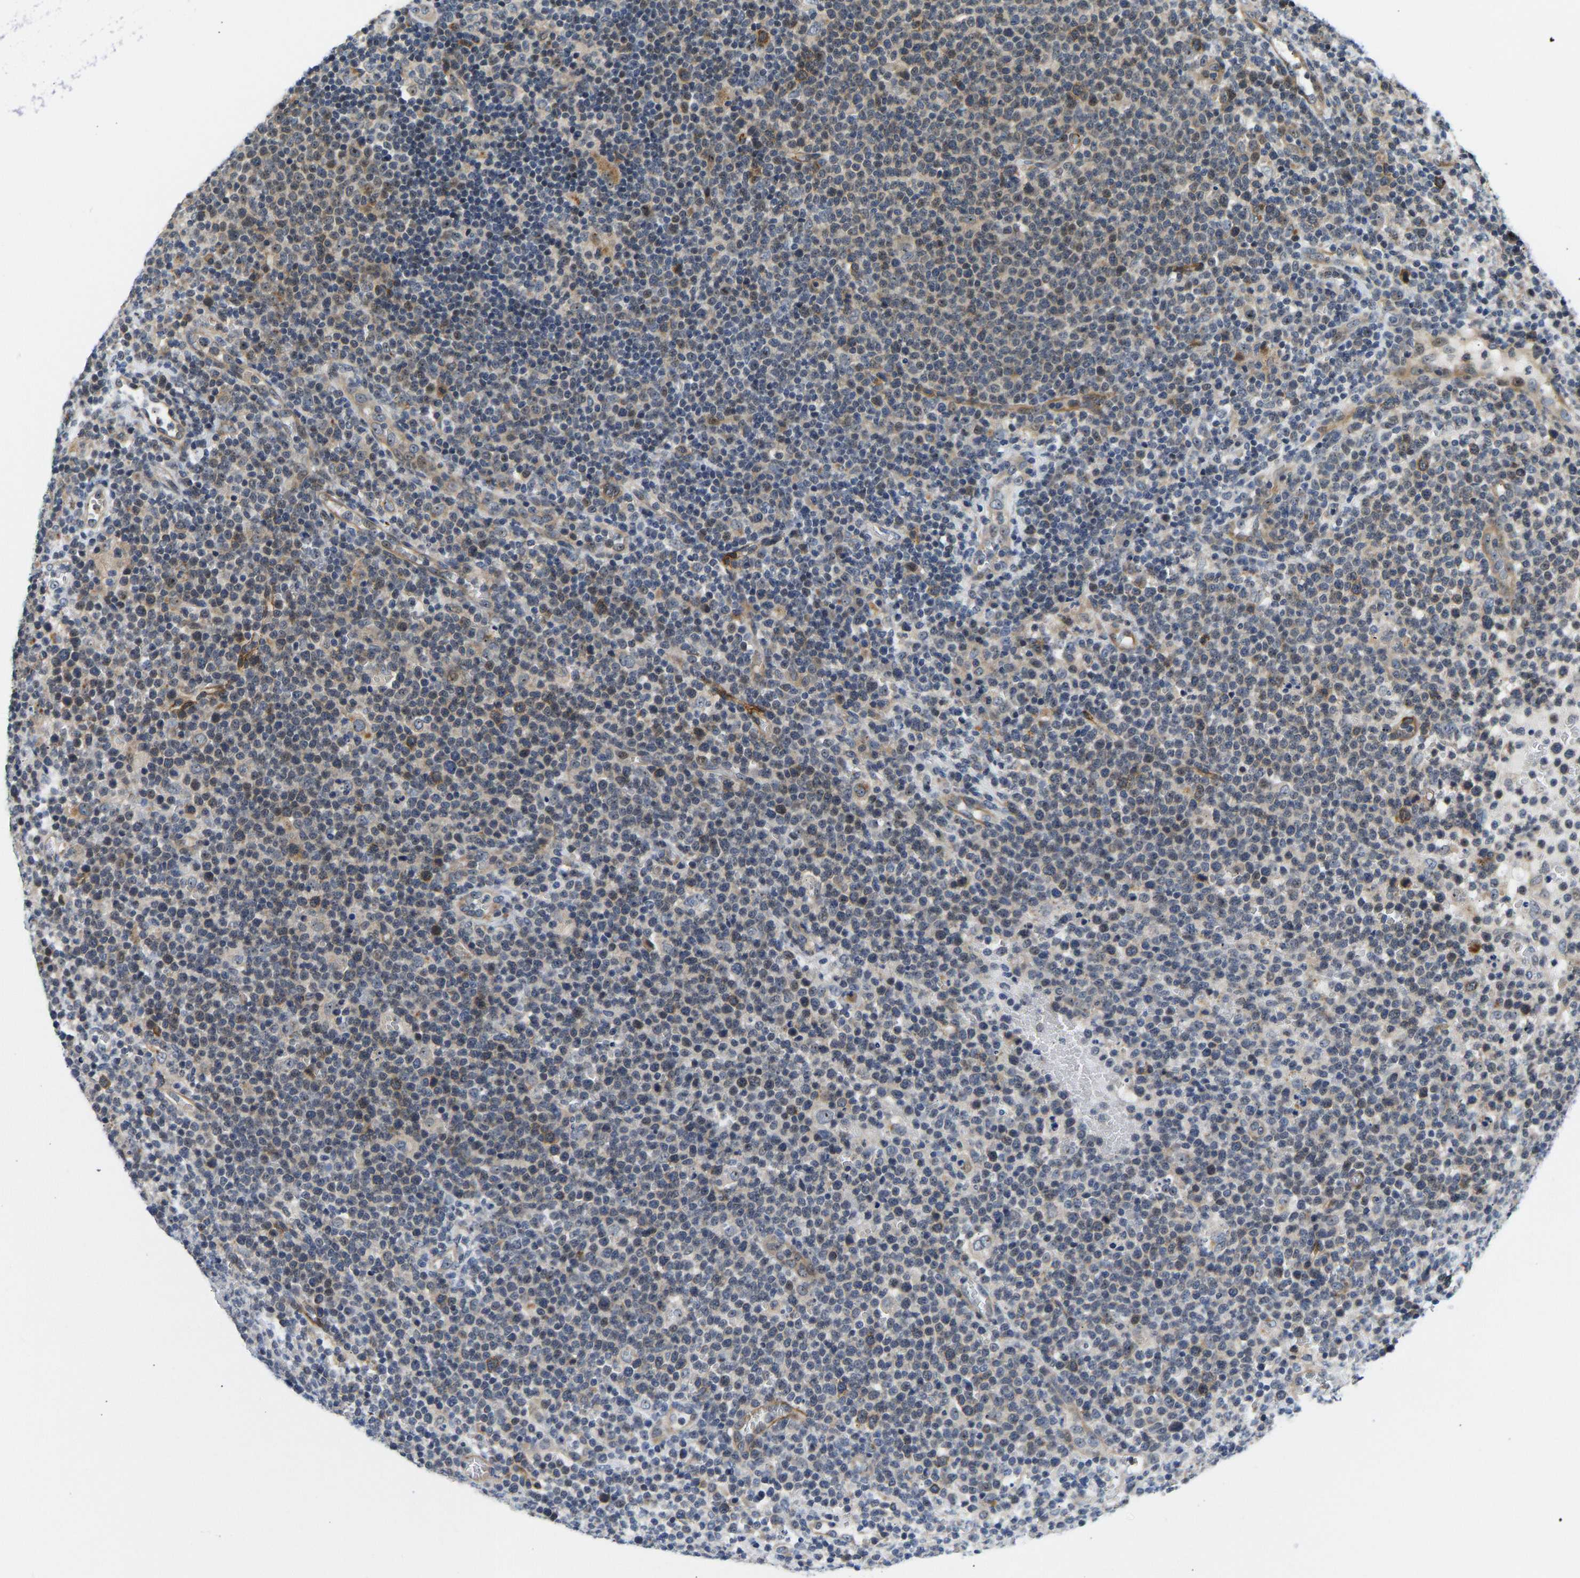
{"staining": {"intensity": "weak", "quantity": "25%-75%", "location": "cytoplasmic/membranous,nuclear"}, "tissue": "lymphoma", "cell_type": "Tumor cells", "image_type": "cancer", "snomed": [{"axis": "morphology", "description": "Malignant lymphoma, non-Hodgkin's type, High grade"}, {"axis": "topography", "description": "Lymph node"}], "caption": "About 25%-75% of tumor cells in lymphoma demonstrate weak cytoplasmic/membranous and nuclear protein staining as visualized by brown immunohistochemical staining.", "gene": "RESF1", "patient": {"sex": "male", "age": 61}}